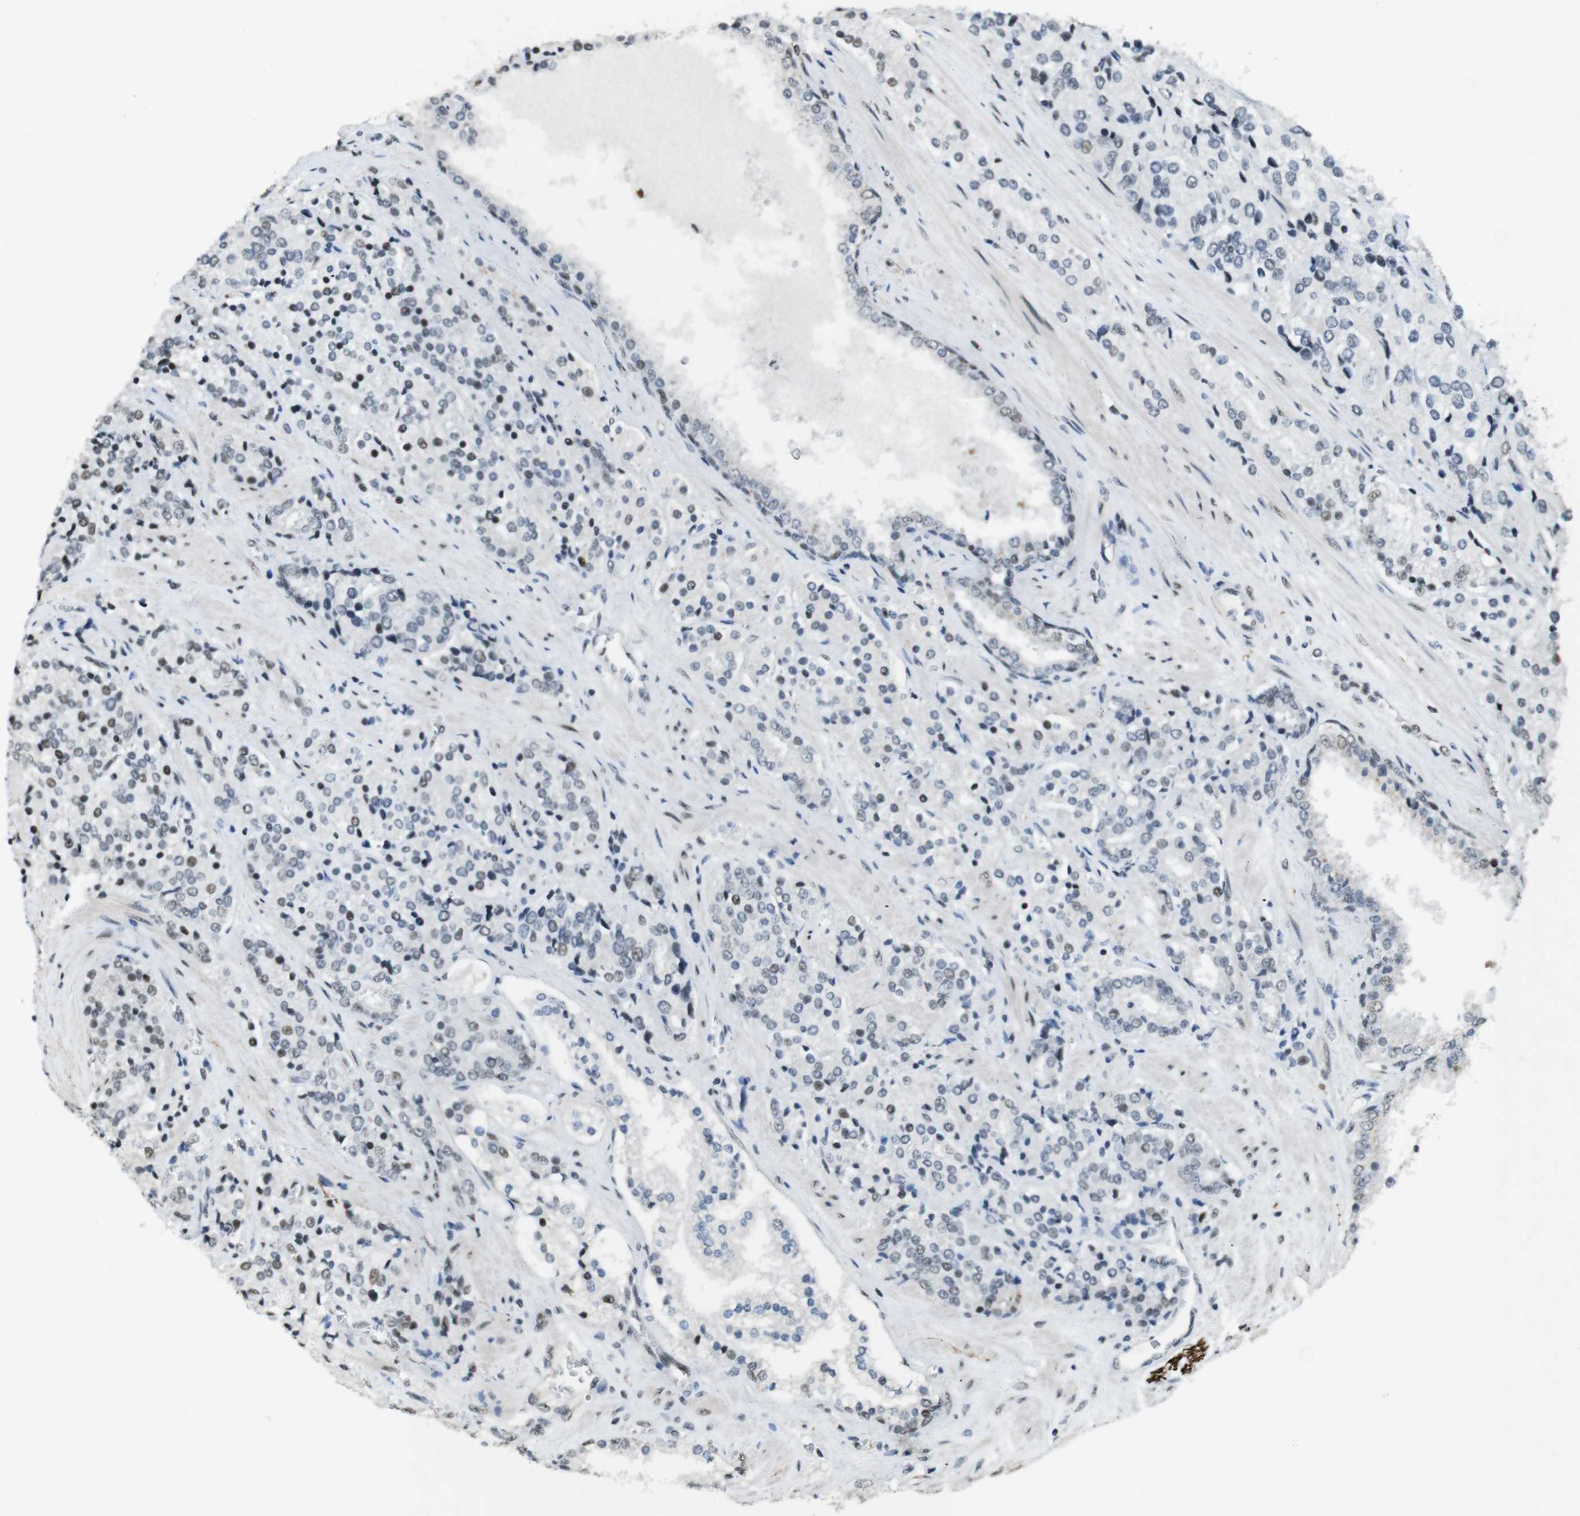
{"staining": {"intensity": "weak", "quantity": "<25%", "location": "nuclear"}, "tissue": "prostate cancer", "cell_type": "Tumor cells", "image_type": "cancer", "snomed": [{"axis": "morphology", "description": "Adenocarcinoma, High grade"}, {"axis": "topography", "description": "Prostate"}], "caption": "Tumor cells are negative for protein expression in human prostate cancer (high-grade adenocarcinoma).", "gene": "CSNK2B", "patient": {"sex": "male", "age": 71}}